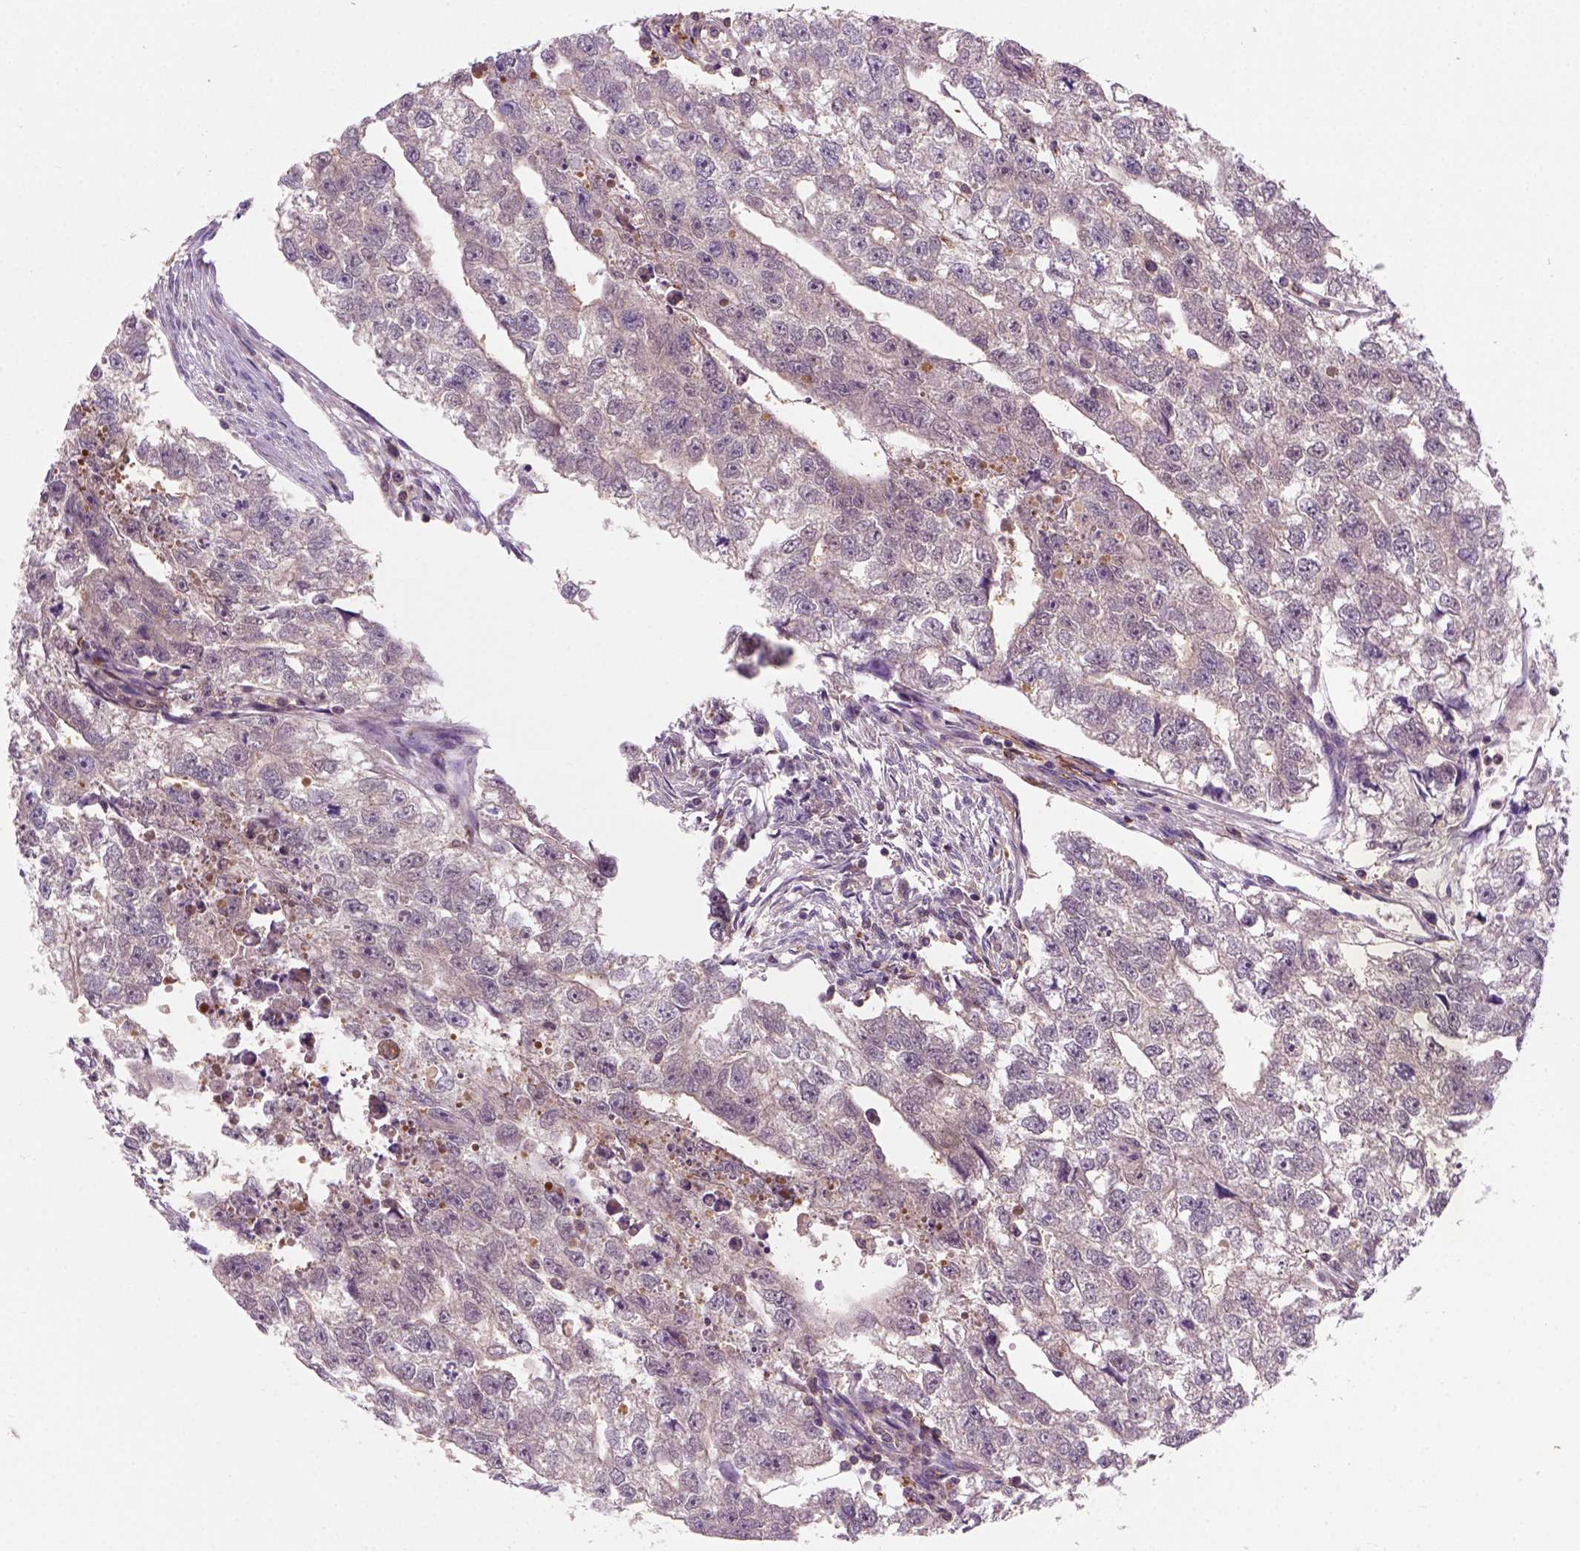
{"staining": {"intensity": "negative", "quantity": "none", "location": "none"}, "tissue": "testis cancer", "cell_type": "Tumor cells", "image_type": "cancer", "snomed": [{"axis": "morphology", "description": "Carcinoma, Embryonal, NOS"}, {"axis": "morphology", "description": "Teratoma, malignant, NOS"}, {"axis": "topography", "description": "Testis"}], "caption": "High power microscopy image of an immunohistochemistry (IHC) micrograph of testis cancer, revealing no significant positivity in tumor cells.", "gene": "GOT1", "patient": {"sex": "male", "age": 44}}